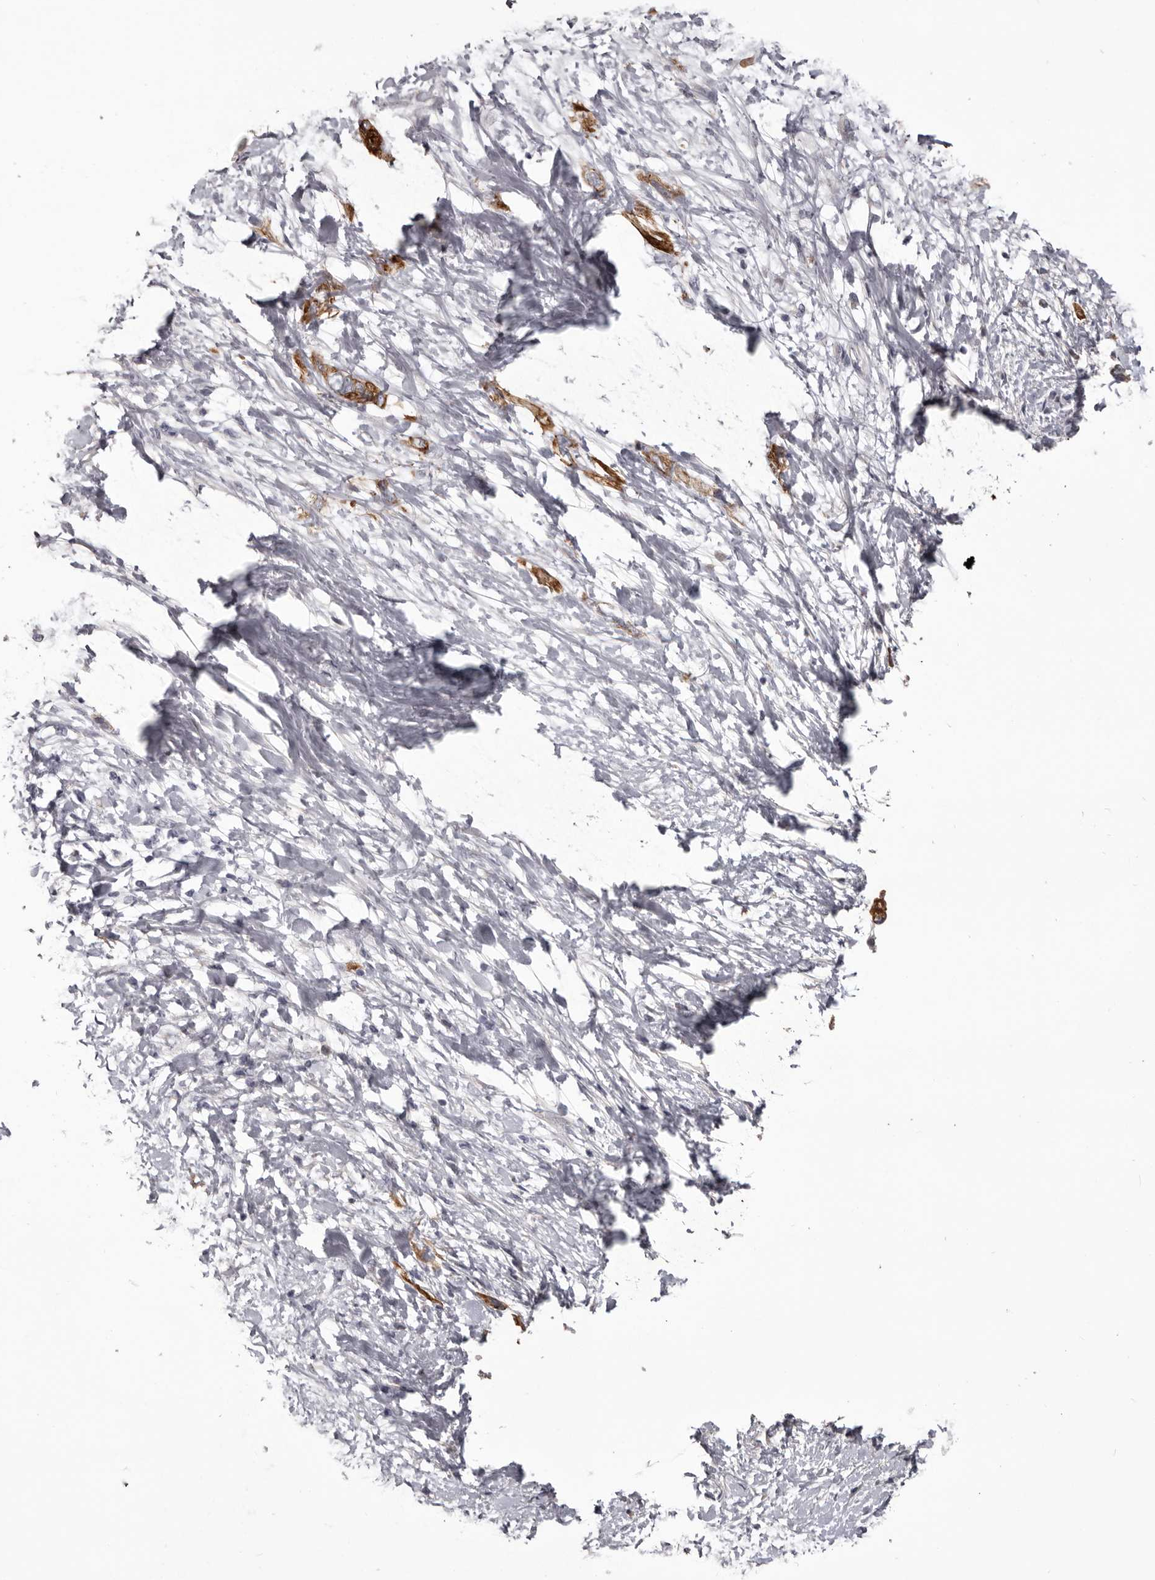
{"staining": {"intensity": "strong", "quantity": ">75%", "location": "cytoplasmic/membranous"}, "tissue": "pancreatic cancer", "cell_type": "Tumor cells", "image_type": "cancer", "snomed": [{"axis": "morphology", "description": "Adenocarcinoma, NOS"}, {"axis": "topography", "description": "Pancreas"}], "caption": "Tumor cells reveal high levels of strong cytoplasmic/membranous staining in approximately >75% of cells in human pancreatic adenocarcinoma. The protein of interest is stained brown, and the nuclei are stained in blue (DAB (3,3'-diaminobenzidine) IHC with brightfield microscopy, high magnification).", "gene": "LPAR6", "patient": {"sex": "female", "age": 56}}